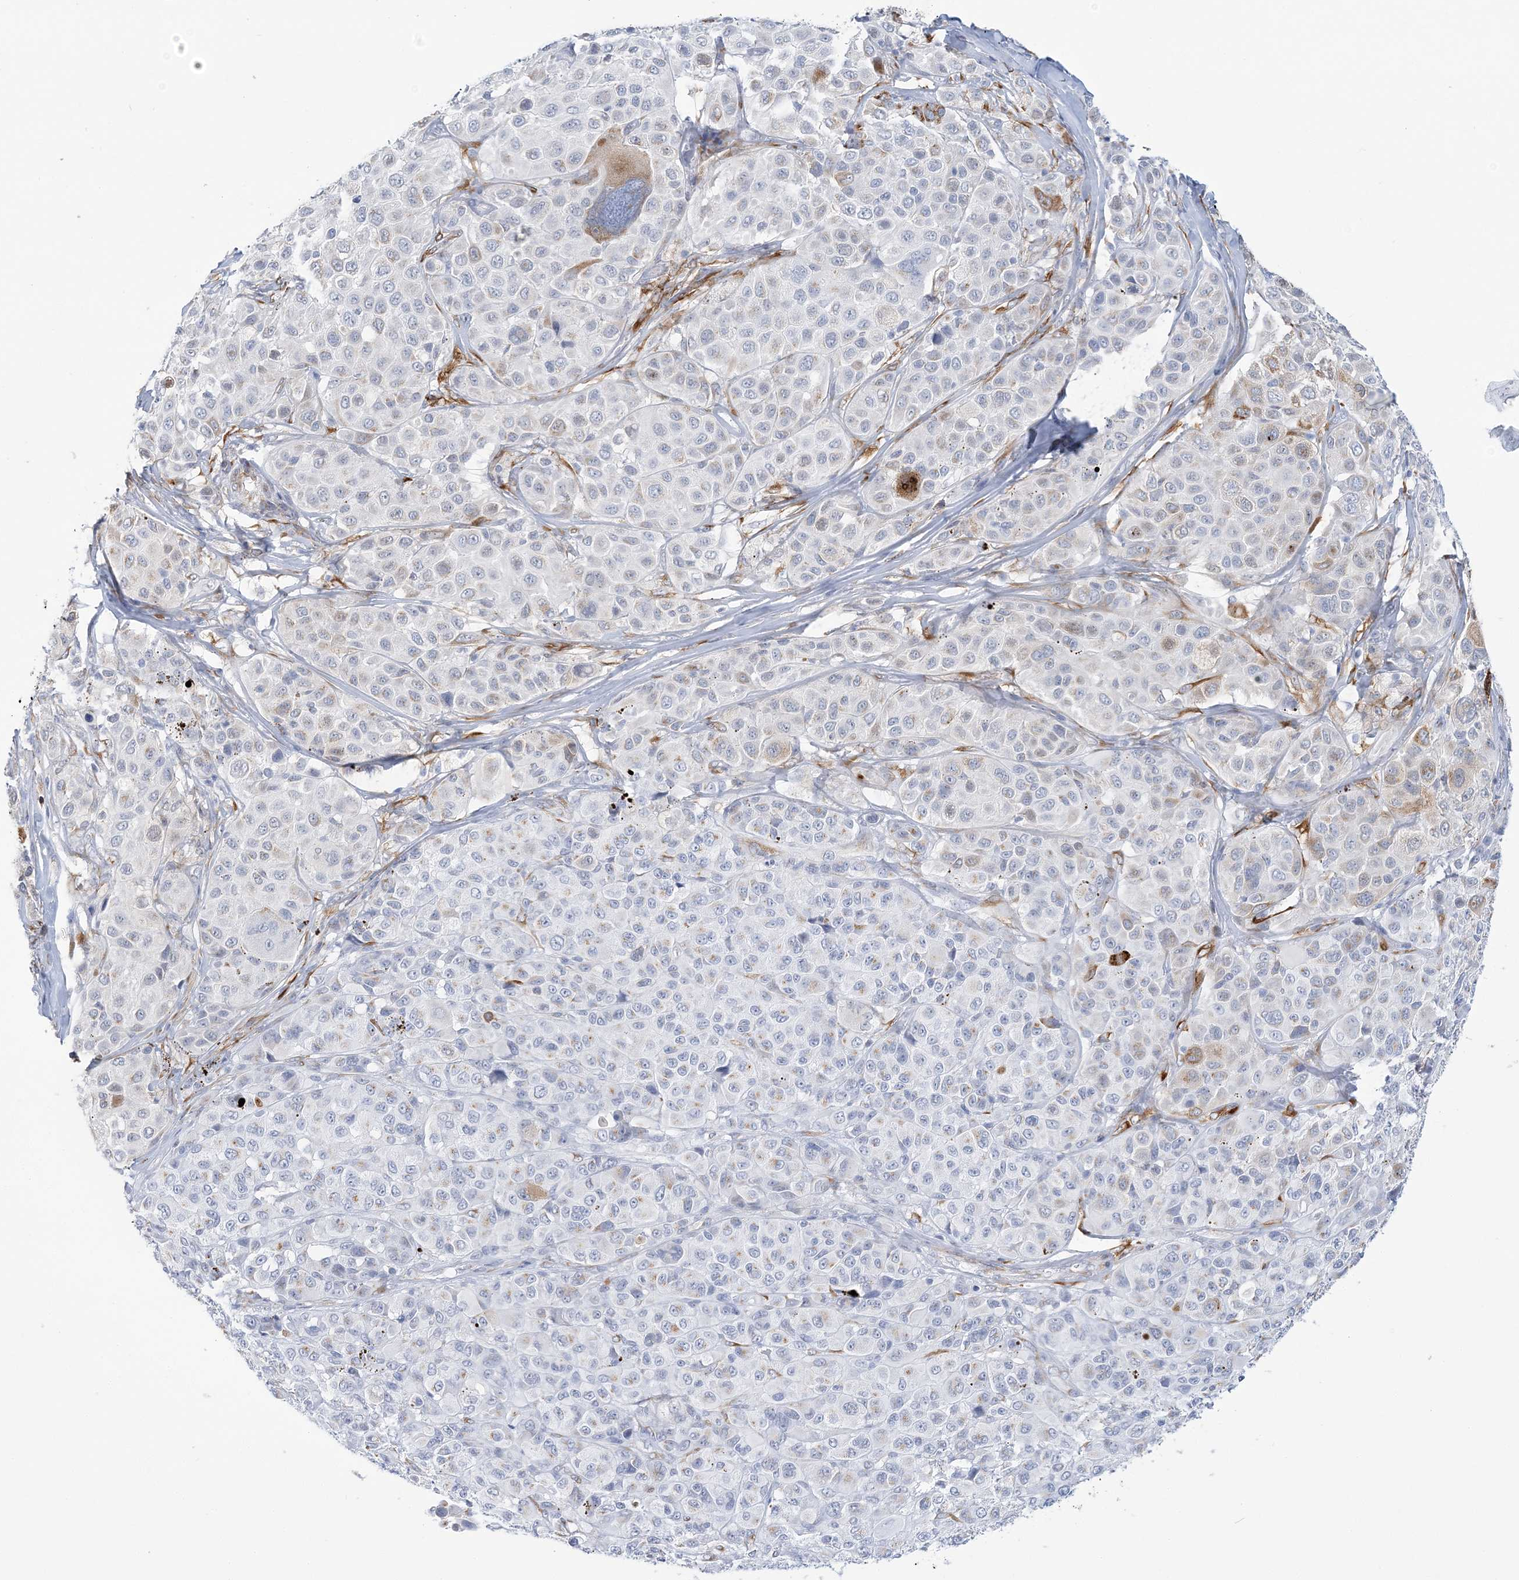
{"staining": {"intensity": "moderate", "quantity": "<25%", "location": "cytoplasmic/membranous"}, "tissue": "melanoma", "cell_type": "Tumor cells", "image_type": "cancer", "snomed": [{"axis": "morphology", "description": "Malignant melanoma, NOS"}, {"axis": "topography", "description": "Skin of trunk"}], "caption": "Human malignant melanoma stained with a brown dye shows moderate cytoplasmic/membranous positive positivity in about <25% of tumor cells.", "gene": "PLEKHG4B", "patient": {"sex": "male", "age": 71}}